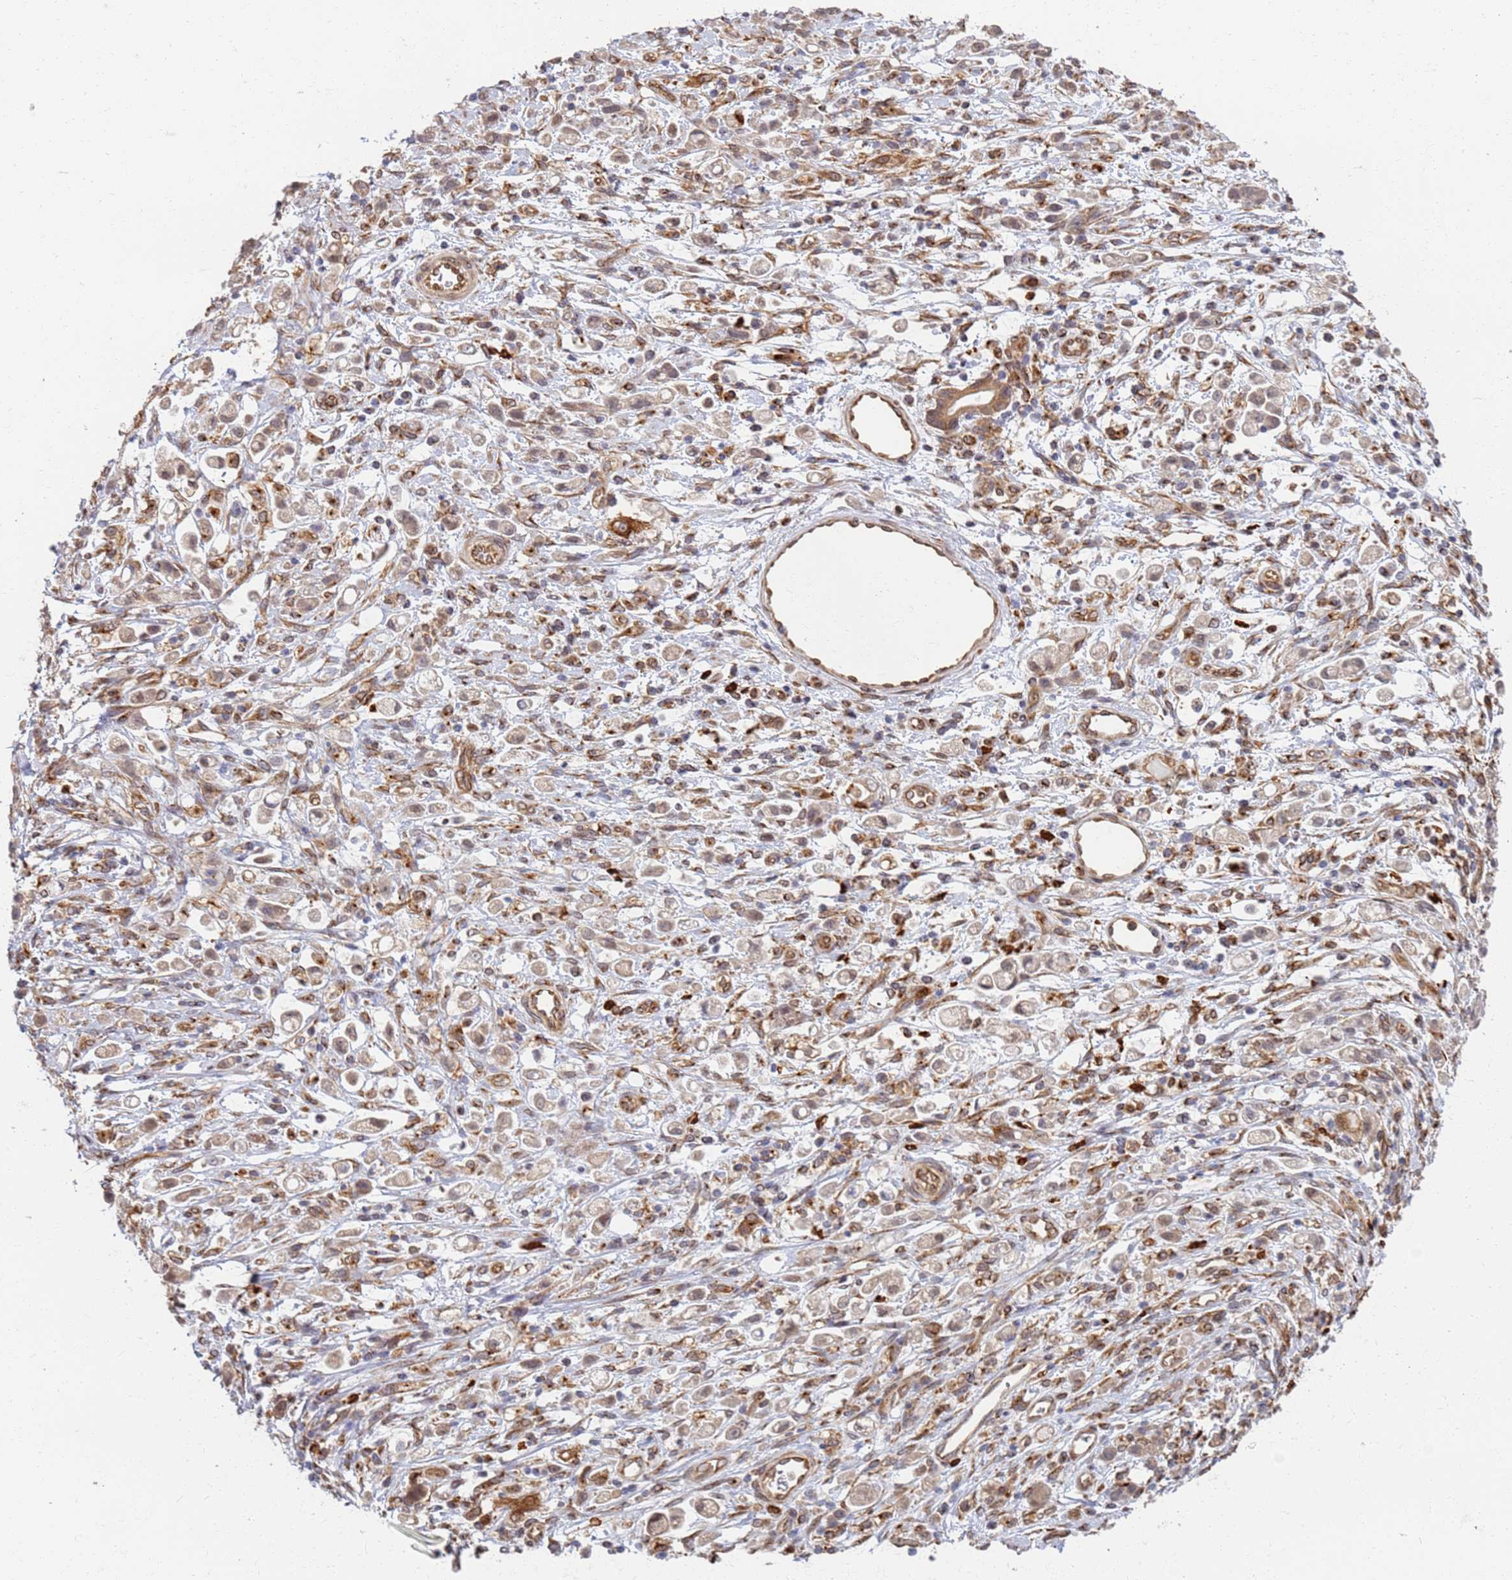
{"staining": {"intensity": "weak", "quantity": ">75%", "location": "cytoplasmic/membranous,nuclear"}, "tissue": "stomach cancer", "cell_type": "Tumor cells", "image_type": "cancer", "snomed": [{"axis": "morphology", "description": "Adenocarcinoma, NOS"}, {"axis": "topography", "description": "Stomach"}], "caption": "Approximately >75% of tumor cells in human stomach cancer show weak cytoplasmic/membranous and nuclear protein staining as visualized by brown immunohistochemical staining.", "gene": "CEP170", "patient": {"sex": "female", "age": 60}}